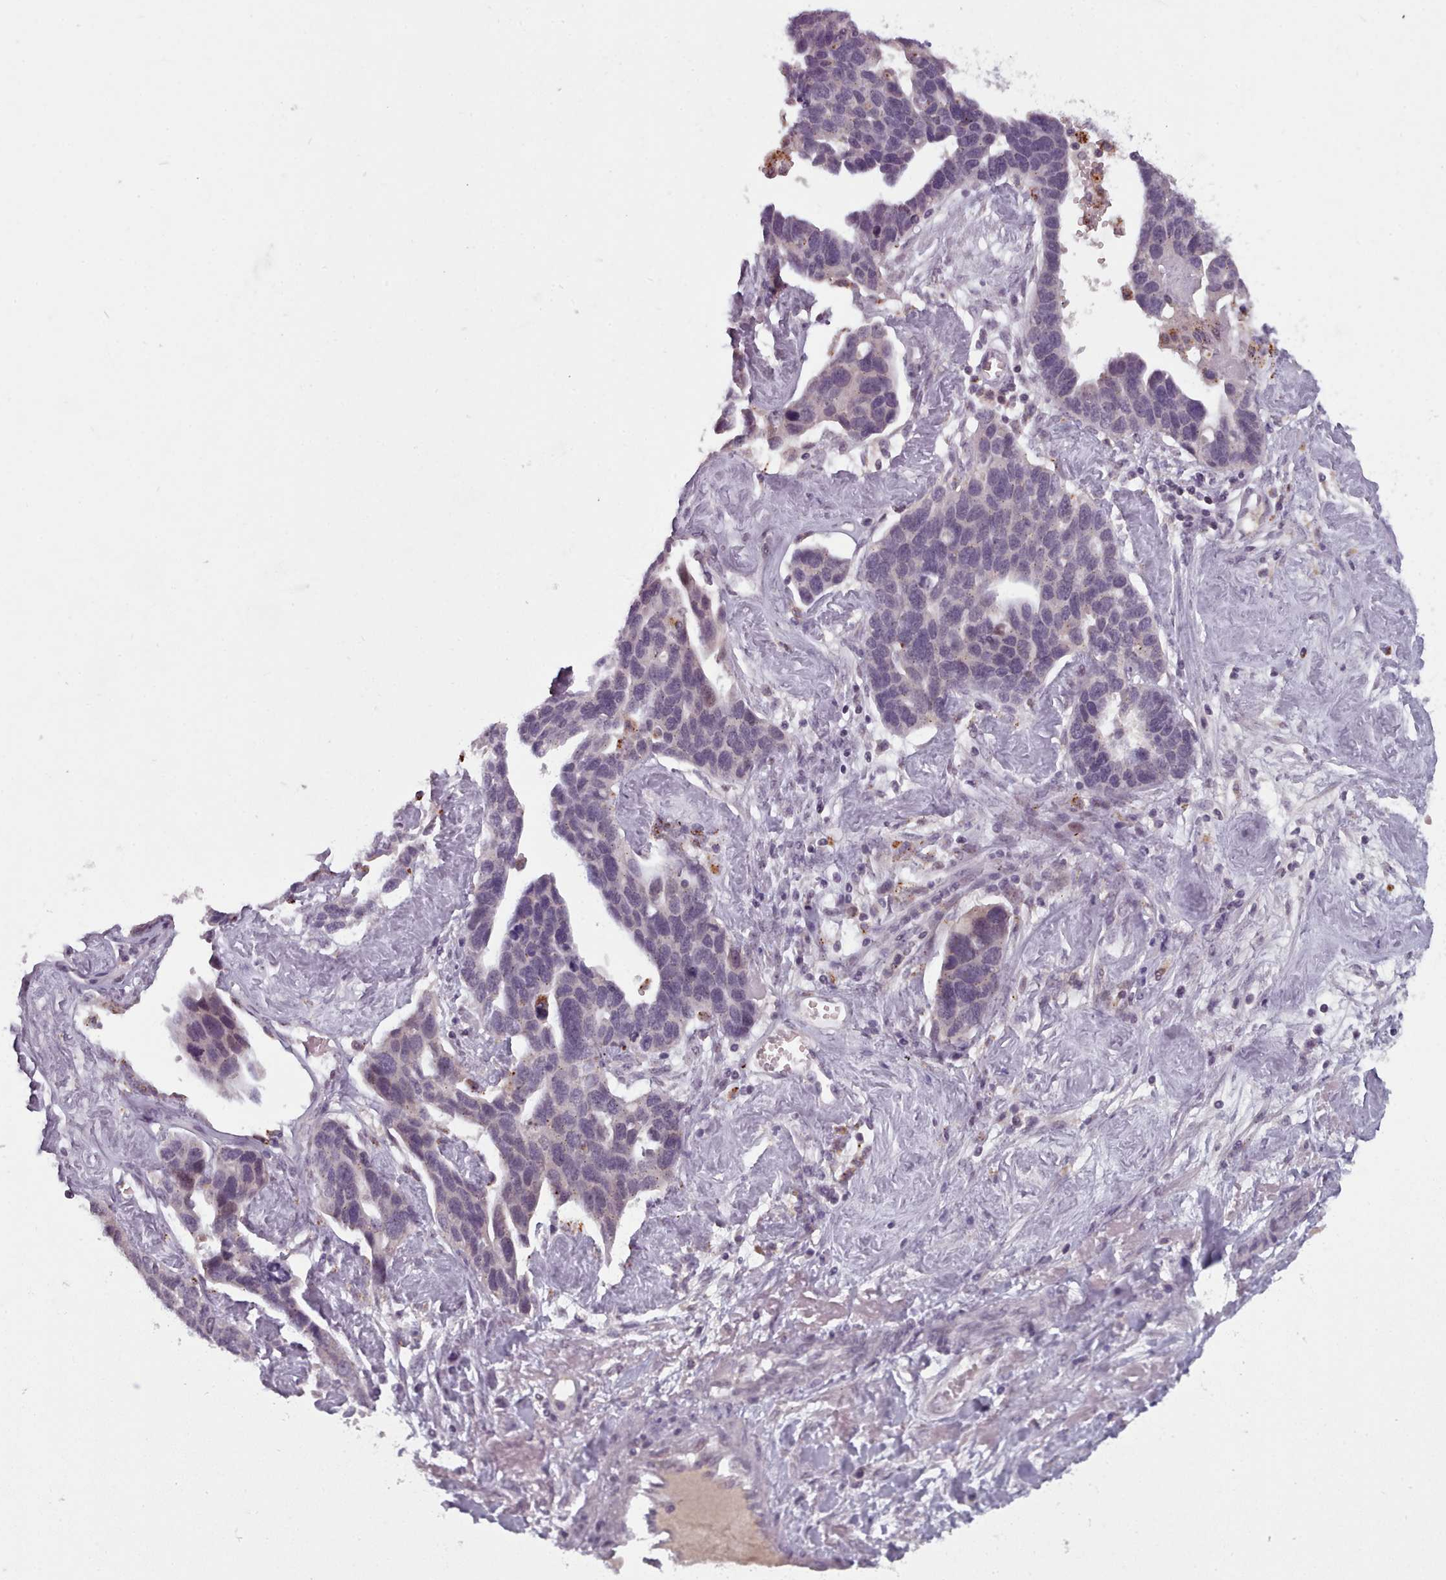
{"staining": {"intensity": "weak", "quantity": "<25%", "location": "nuclear"}, "tissue": "ovarian cancer", "cell_type": "Tumor cells", "image_type": "cancer", "snomed": [{"axis": "morphology", "description": "Cystadenocarcinoma, serous, NOS"}, {"axis": "topography", "description": "Ovary"}], "caption": "Ovarian serous cystadenocarcinoma was stained to show a protein in brown. There is no significant expression in tumor cells.", "gene": "PBX4", "patient": {"sex": "female", "age": 54}}